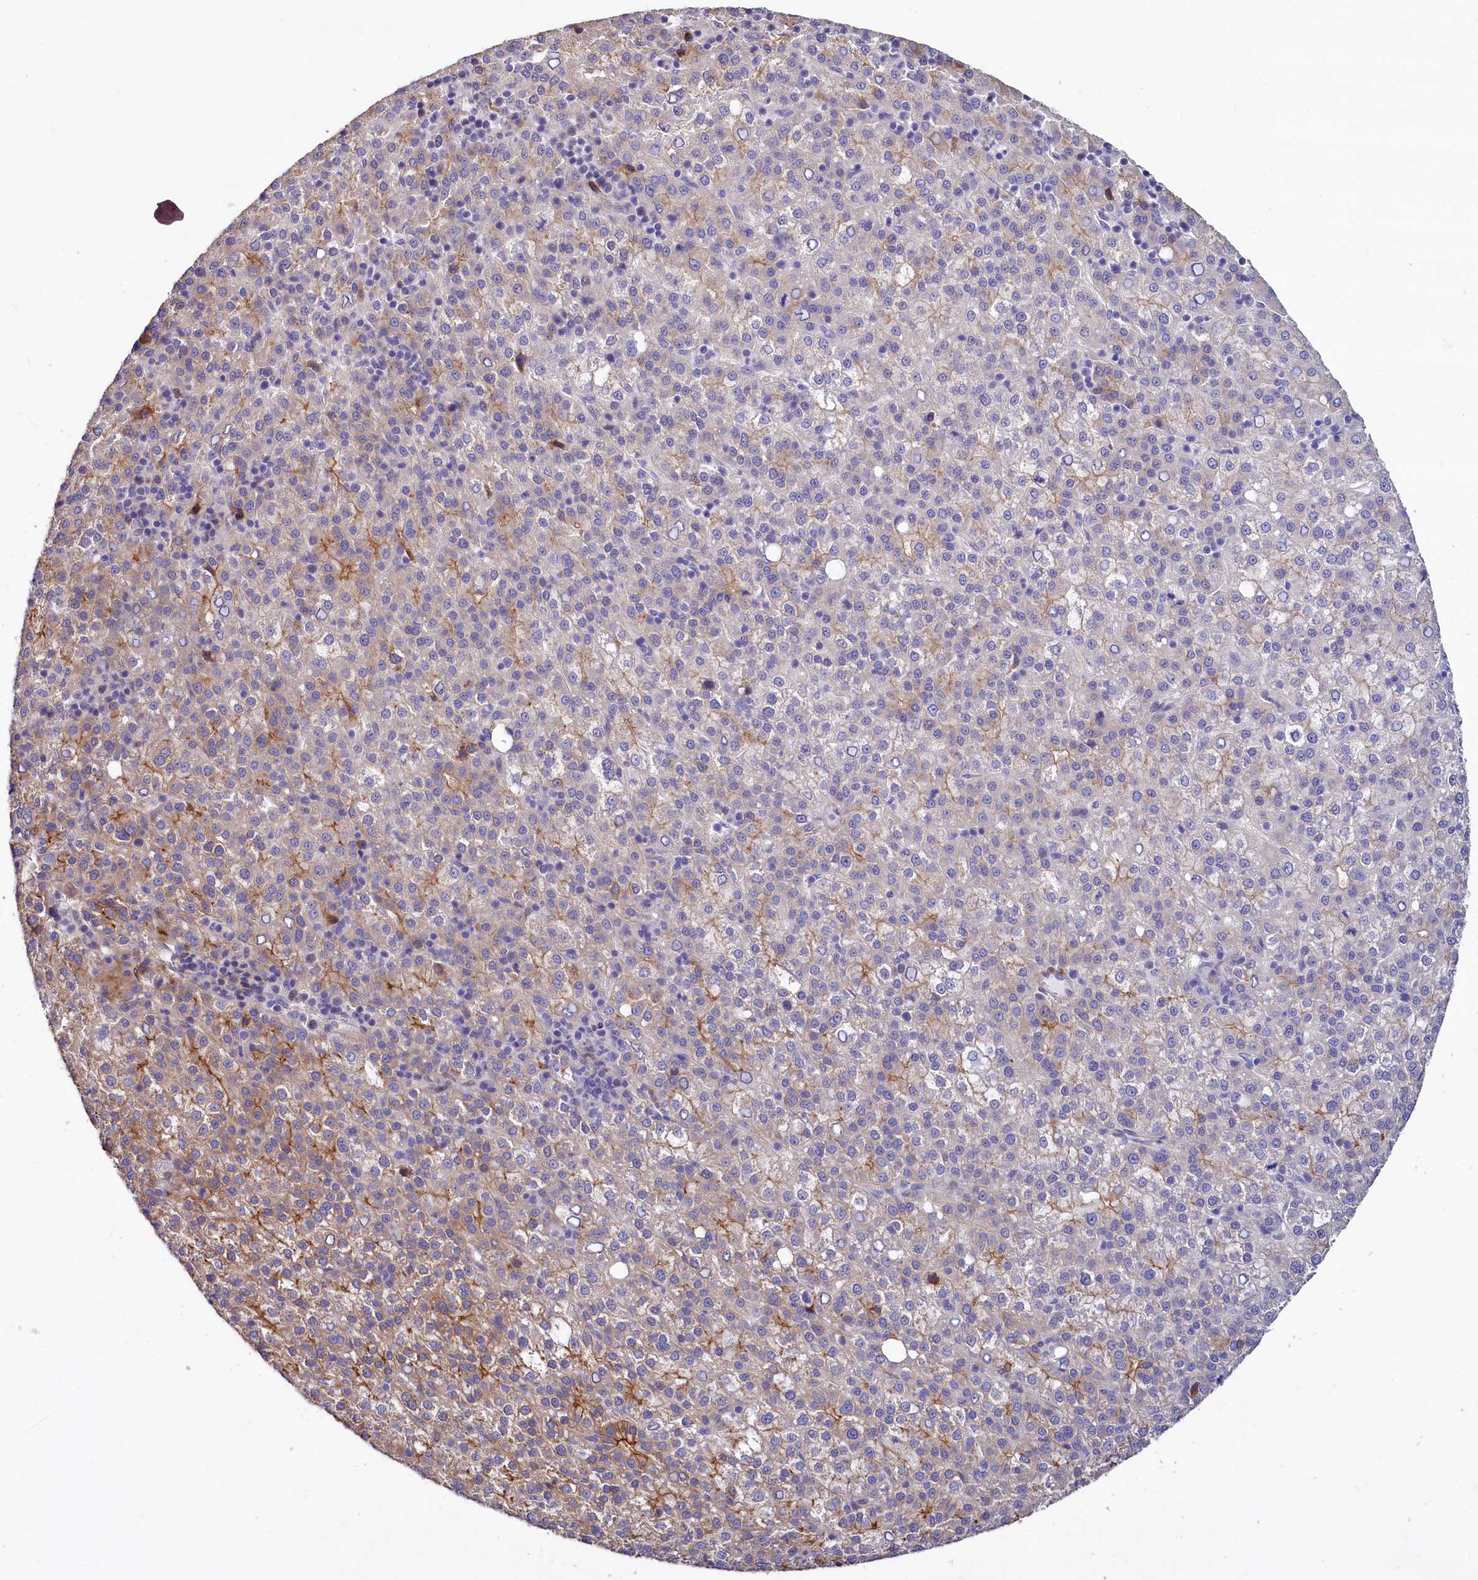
{"staining": {"intensity": "moderate", "quantity": "<25%", "location": "cytoplasmic/membranous"}, "tissue": "liver cancer", "cell_type": "Tumor cells", "image_type": "cancer", "snomed": [{"axis": "morphology", "description": "Carcinoma, Hepatocellular, NOS"}, {"axis": "topography", "description": "Liver"}], "caption": "Human liver hepatocellular carcinoma stained with a protein marker displays moderate staining in tumor cells.", "gene": "WNT8A", "patient": {"sex": "female", "age": 58}}